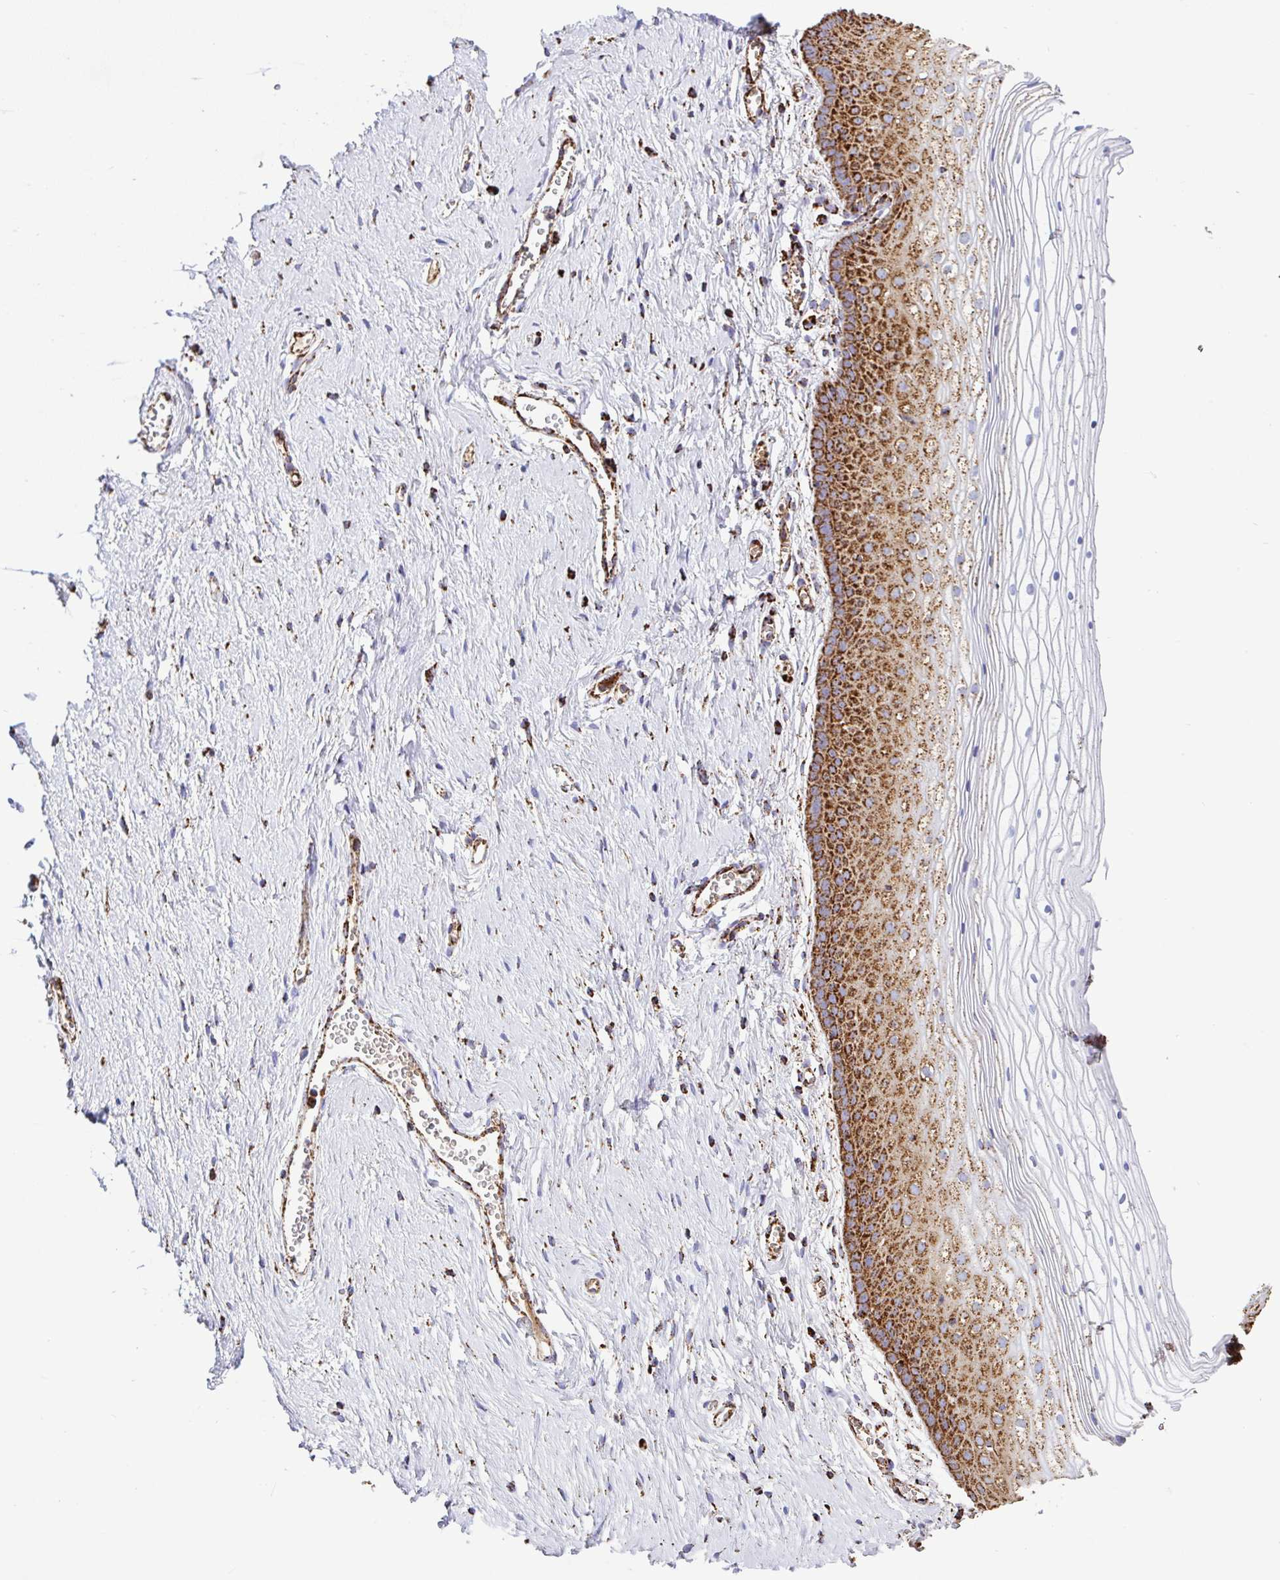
{"staining": {"intensity": "strong", "quantity": ">75%", "location": "cytoplasmic/membranous"}, "tissue": "vagina", "cell_type": "Squamous epithelial cells", "image_type": "normal", "snomed": [{"axis": "morphology", "description": "Normal tissue, NOS"}, {"axis": "topography", "description": "Vagina"}], "caption": "The micrograph displays immunohistochemical staining of unremarkable vagina. There is strong cytoplasmic/membranous expression is appreciated in about >75% of squamous epithelial cells.", "gene": "ANKRD33B", "patient": {"sex": "female", "age": 56}}